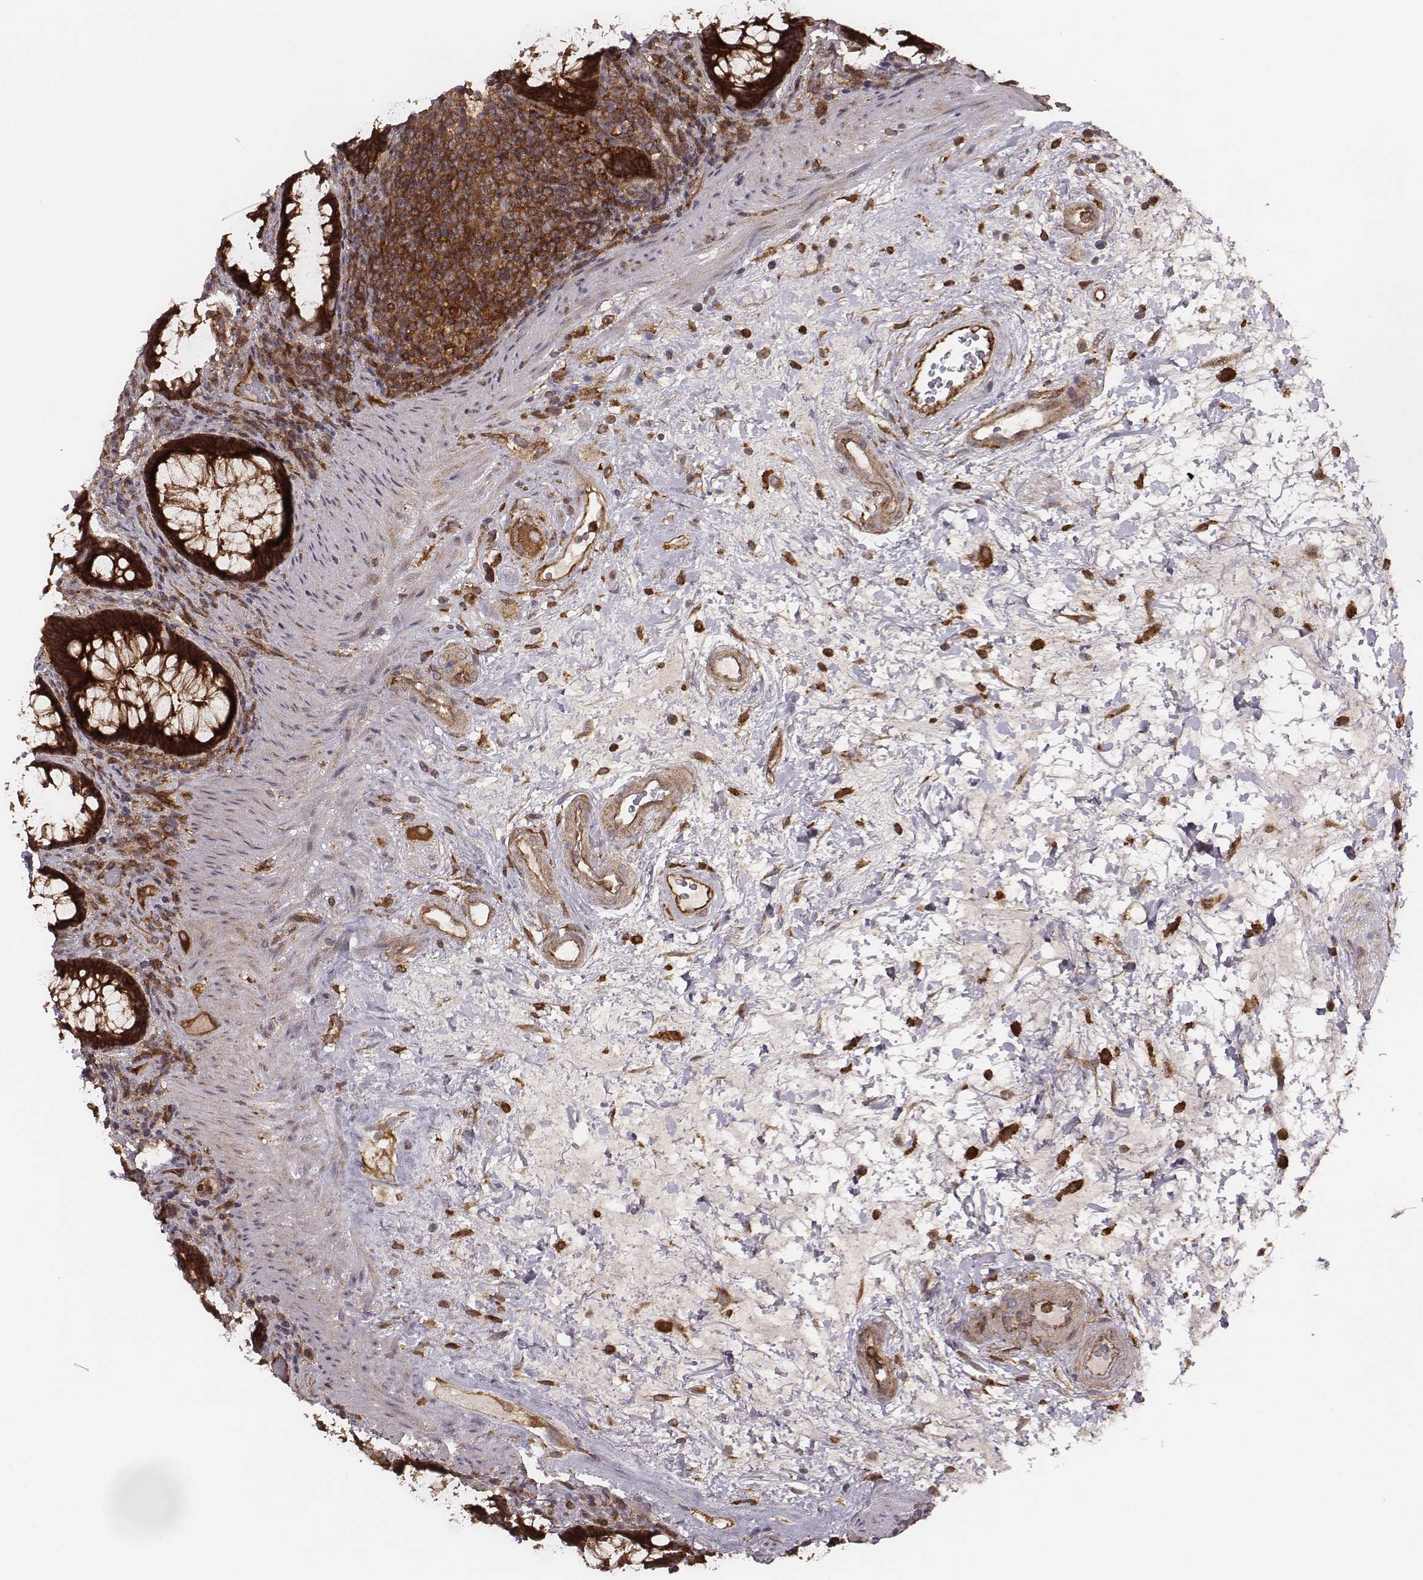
{"staining": {"intensity": "strong", "quantity": ">75%", "location": "cytoplasmic/membranous"}, "tissue": "rectum", "cell_type": "Glandular cells", "image_type": "normal", "snomed": [{"axis": "morphology", "description": "Normal tissue, NOS"}, {"axis": "topography", "description": "Rectum"}], "caption": "There is high levels of strong cytoplasmic/membranous positivity in glandular cells of unremarkable rectum, as demonstrated by immunohistochemical staining (brown color).", "gene": "VPS26A", "patient": {"sex": "male", "age": 72}}